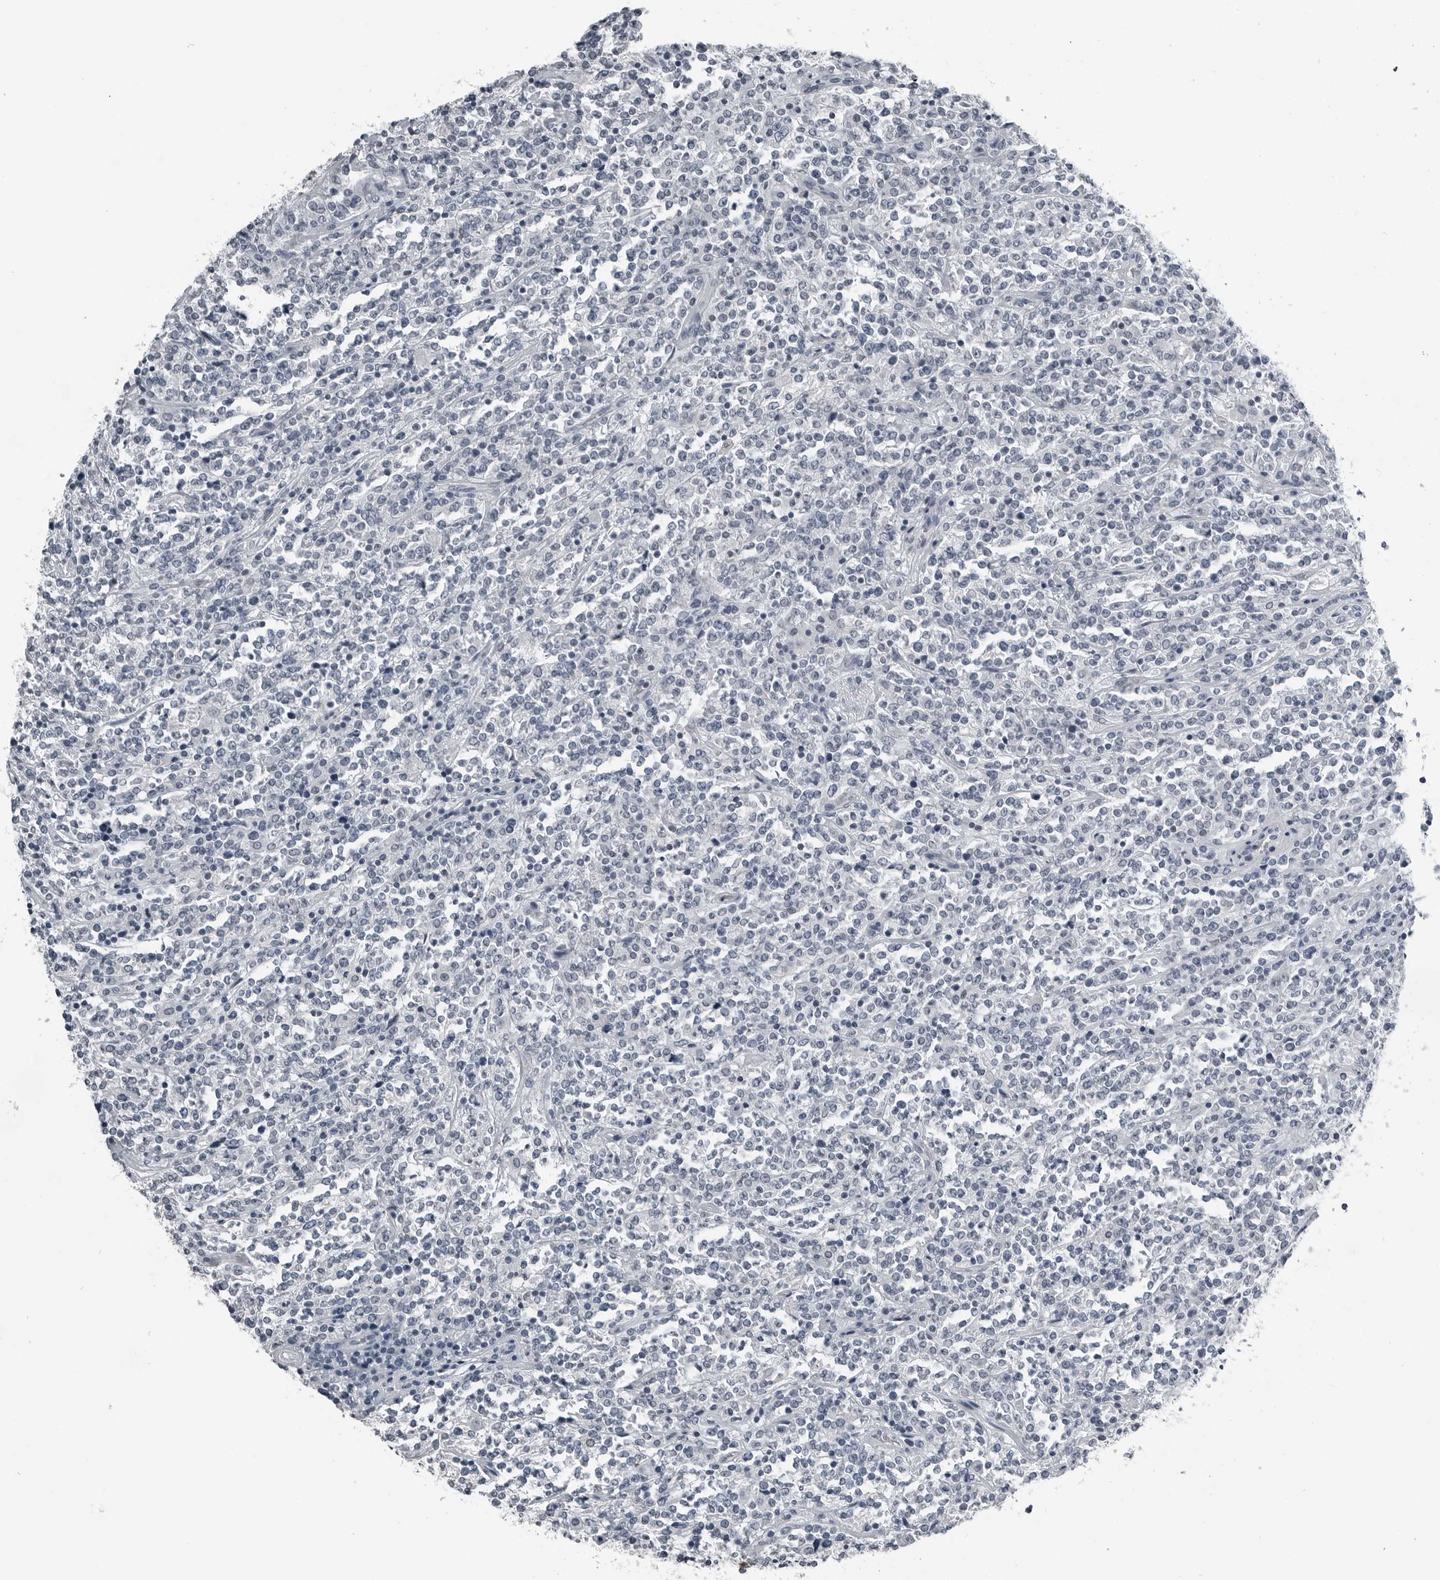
{"staining": {"intensity": "negative", "quantity": "none", "location": "none"}, "tissue": "lymphoma", "cell_type": "Tumor cells", "image_type": "cancer", "snomed": [{"axis": "morphology", "description": "Malignant lymphoma, non-Hodgkin's type, High grade"}, {"axis": "topography", "description": "Soft tissue"}], "caption": "Immunohistochemistry (IHC) of human lymphoma reveals no positivity in tumor cells. (Brightfield microscopy of DAB immunohistochemistry at high magnification).", "gene": "SPINK1", "patient": {"sex": "male", "age": 18}}